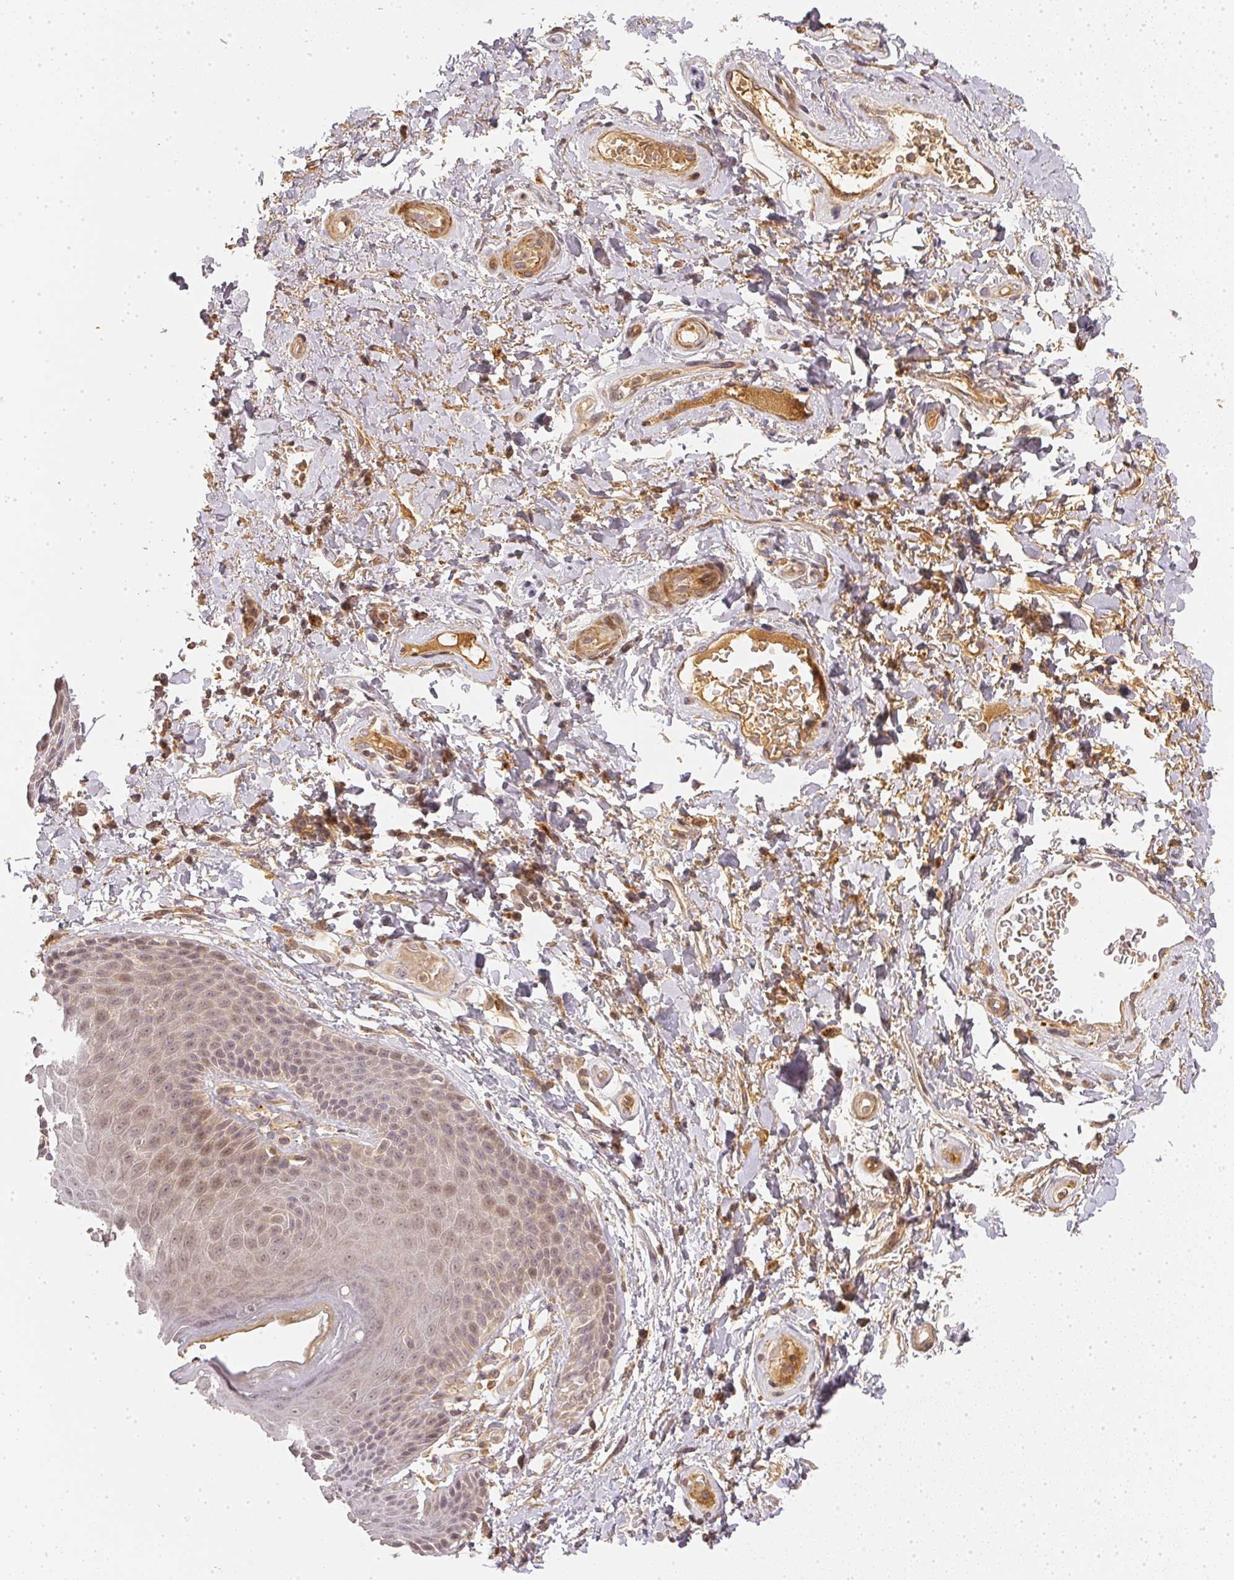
{"staining": {"intensity": "negative", "quantity": "none", "location": "none"}, "tissue": "skin", "cell_type": "Epidermal cells", "image_type": "normal", "snomed": [{"axis": "morphology", "description": "Normal tissue, NOS"}, {"axis": "topography", "description": "Anal"}, {"axis": "topography", "description": "Peripheral nerve tissue"}], "caption": "An image of skin stained for a protein demonstrates no brown staining in epidermal cells.", "gene": "SERPINE1", "patient": {"sex": "male", "age": 51}}